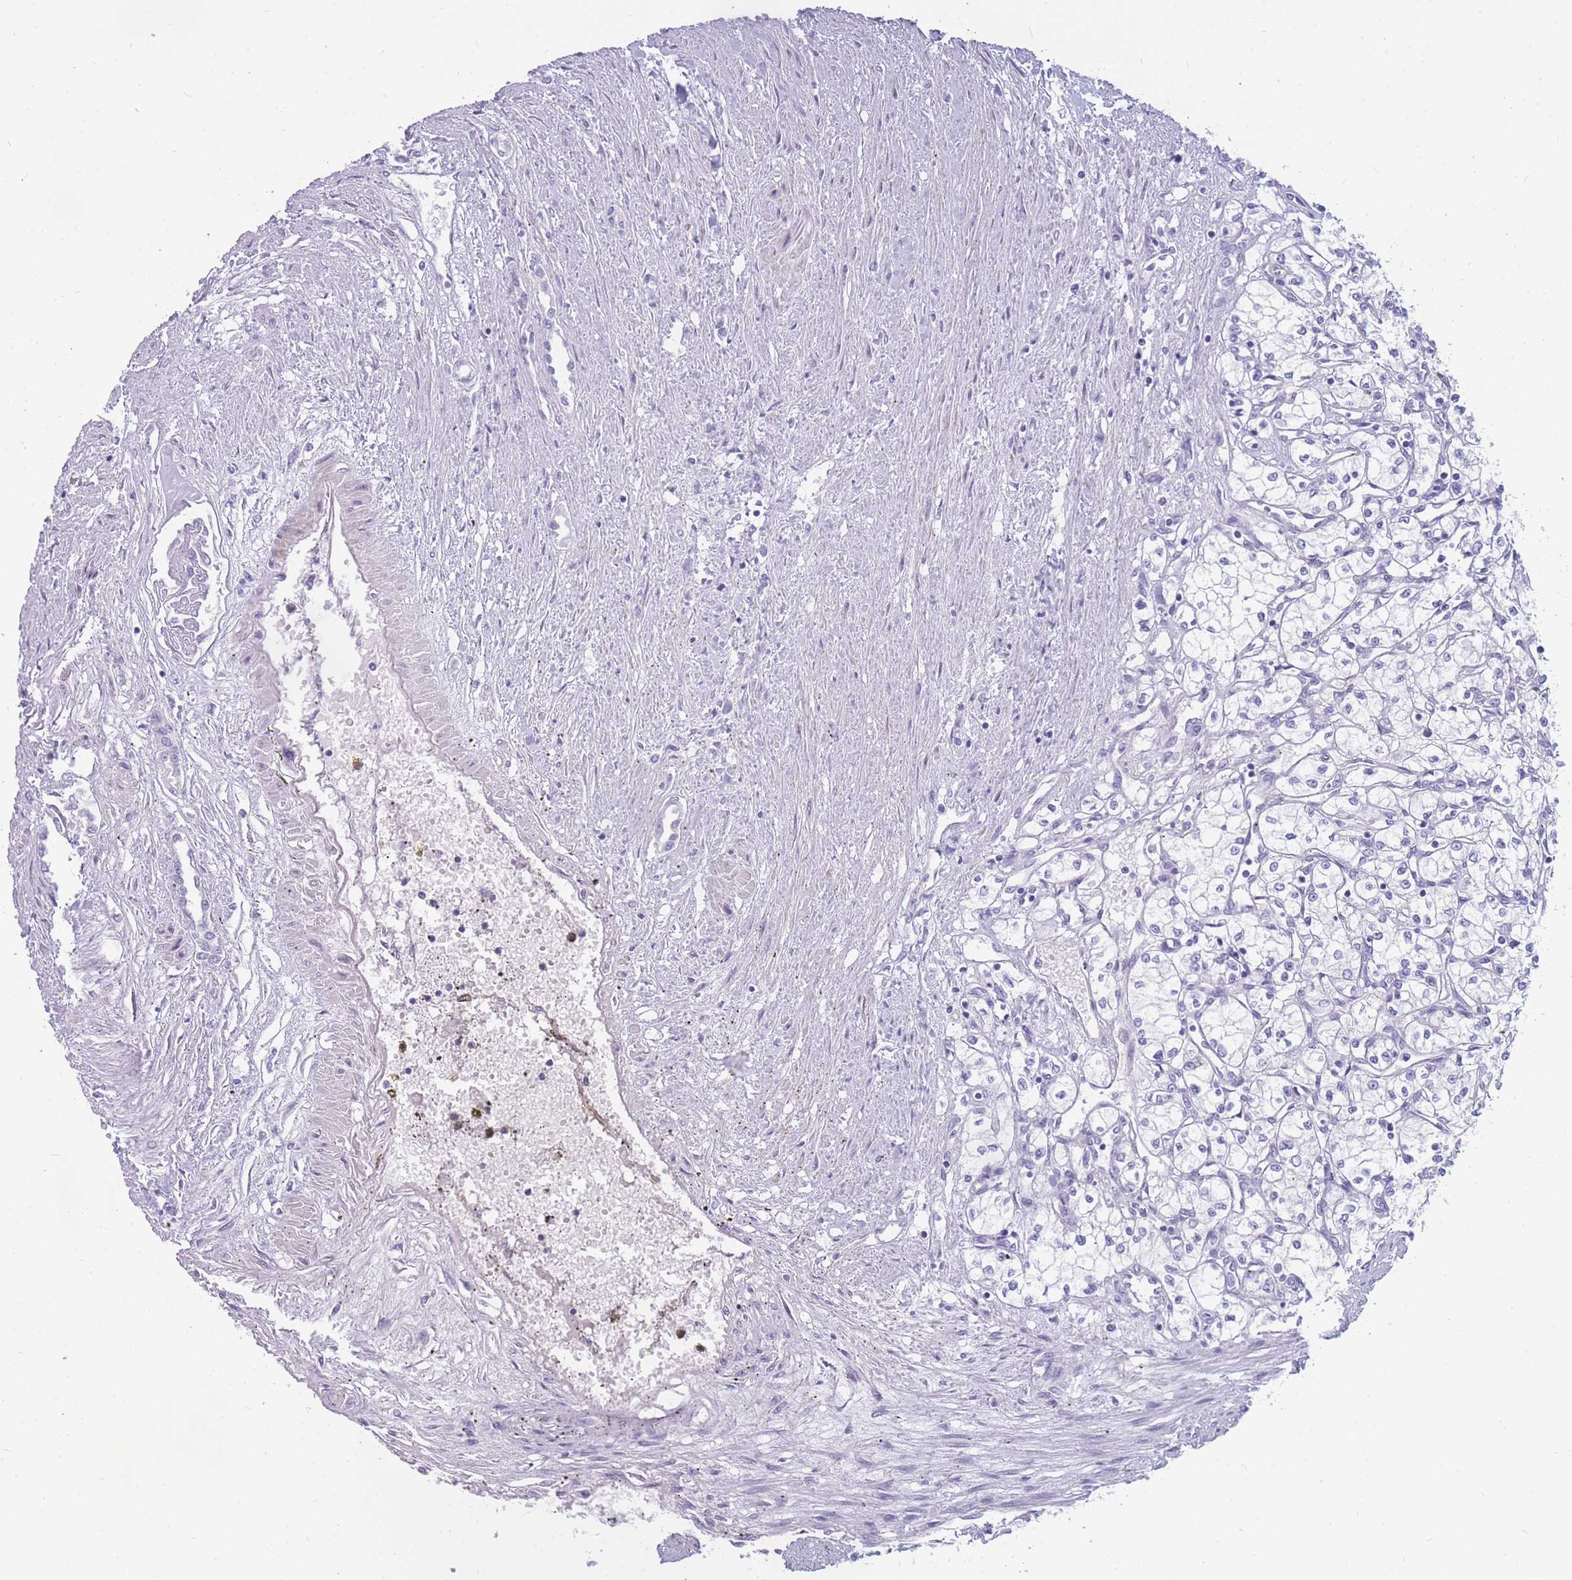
{"staining": {"intensity": "negative", "quantity": "none", "location": "none"}, "tissue": "renal cancer", "cell_type": "Tumor cells", "image_type": "cancer", "snomed": [{"axis": "morphology", "description": "Adenocarcinoma, NOS"}, {"axis": "topography", "description": "Kidney"}], "caption": "This image is of renal cancer stained with immunohistochemistry (IHC) to label a protein in brown with the nuclei are counter-stained blue. There is no staining in tumor cells.", "gene": "DDX49", "patient": {"sex": "male", "age": 59}}